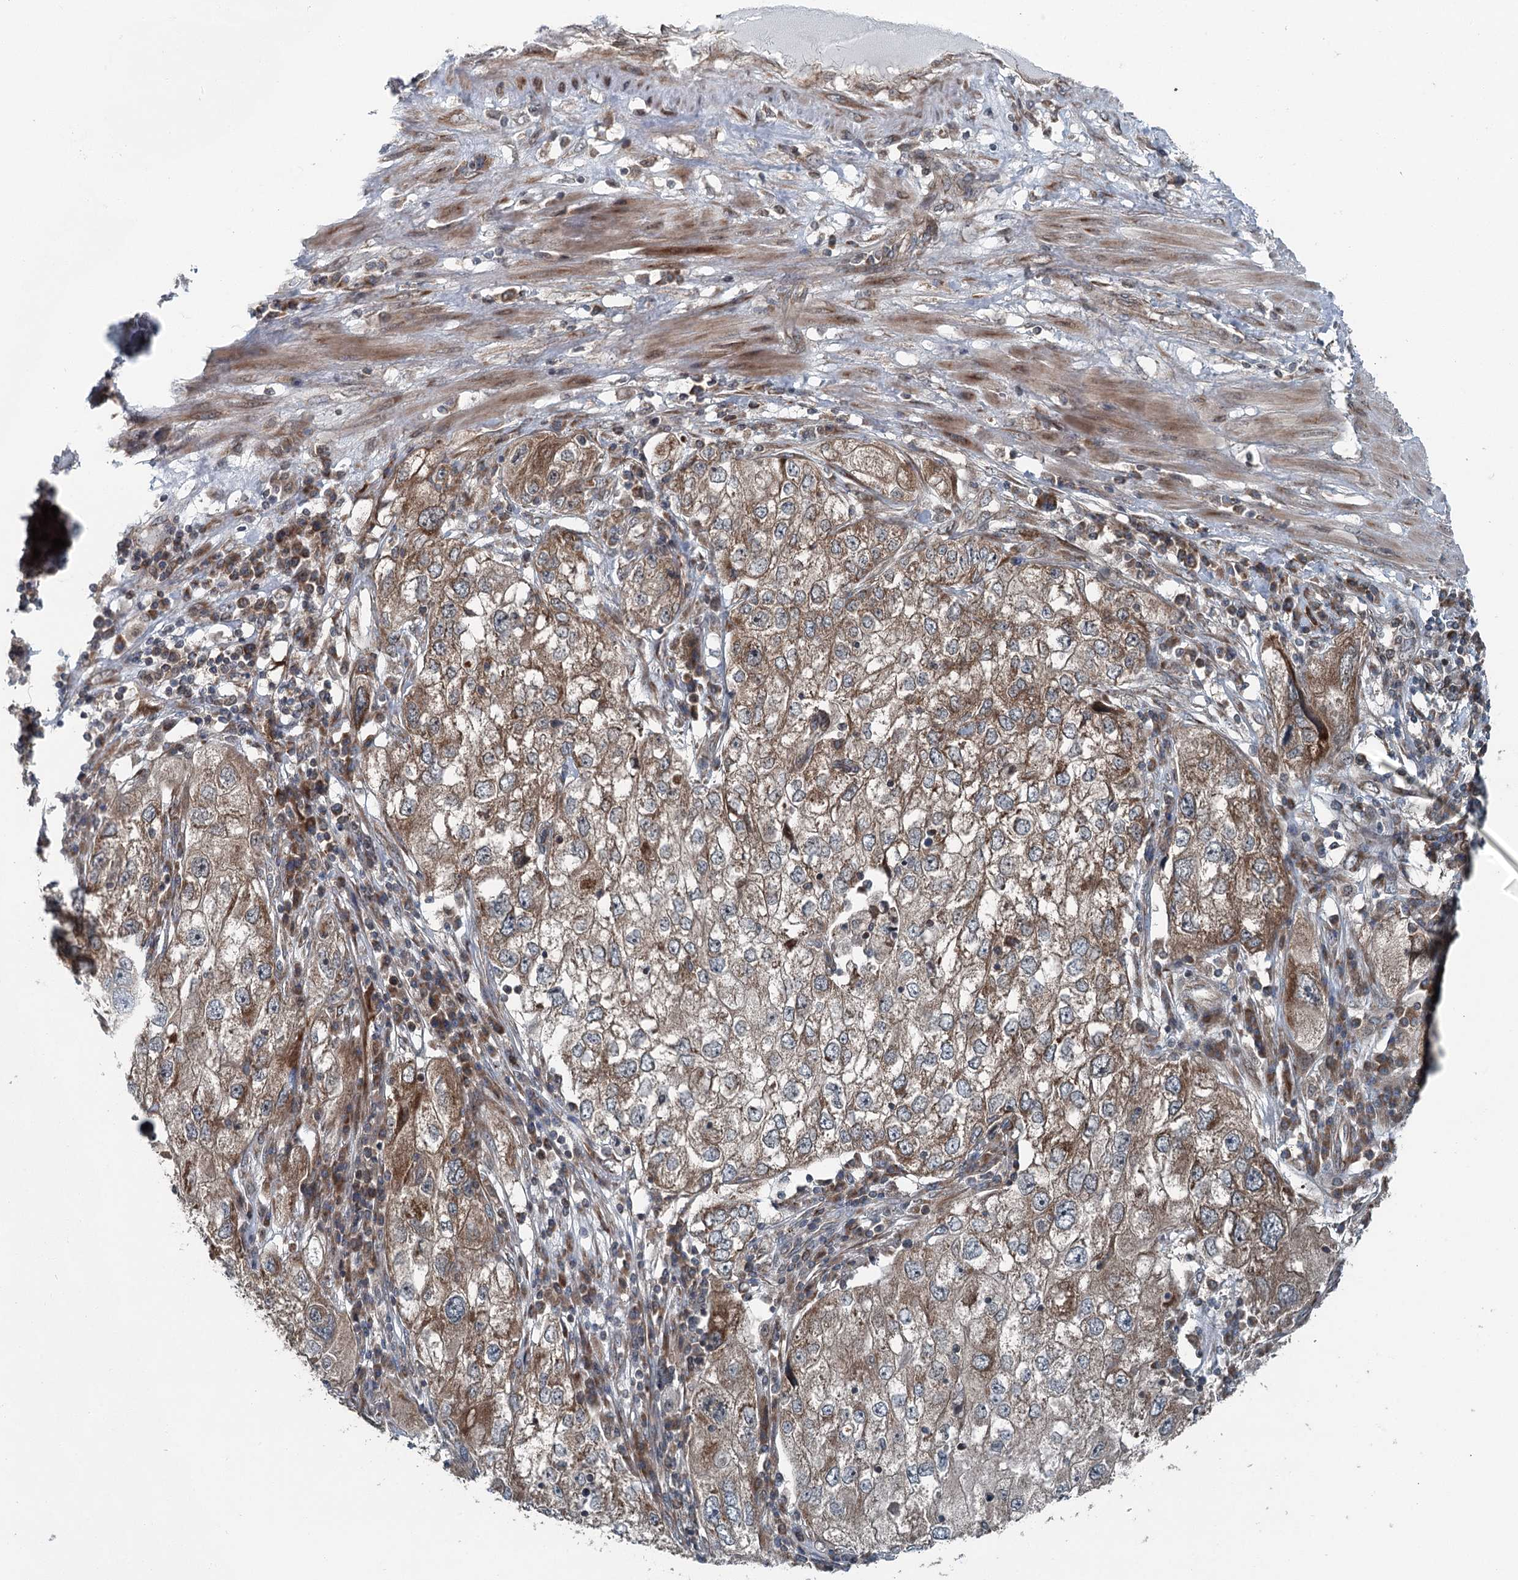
{"staining": {"intensity": "moderate", "quantity": ">75%", "location": "cytoplasmic/membranous"}, "tissue": "endometrial cancer", "cell_type": "Tumor cells", "image_type": "cancer", "snomed": [{"axis": "morphology", "description": "Adenocarcinoma, NOS"}, {"axis": "topography", "description": "Endometrium"}], "caption": "Protein staining of endometrial adenocarcinoma tissue displays moderate cytoplasmic/membranous staining in about >75% of tumor cells.", "gene": "WAPL", "patient": {"sex": "female", "age": 49}}